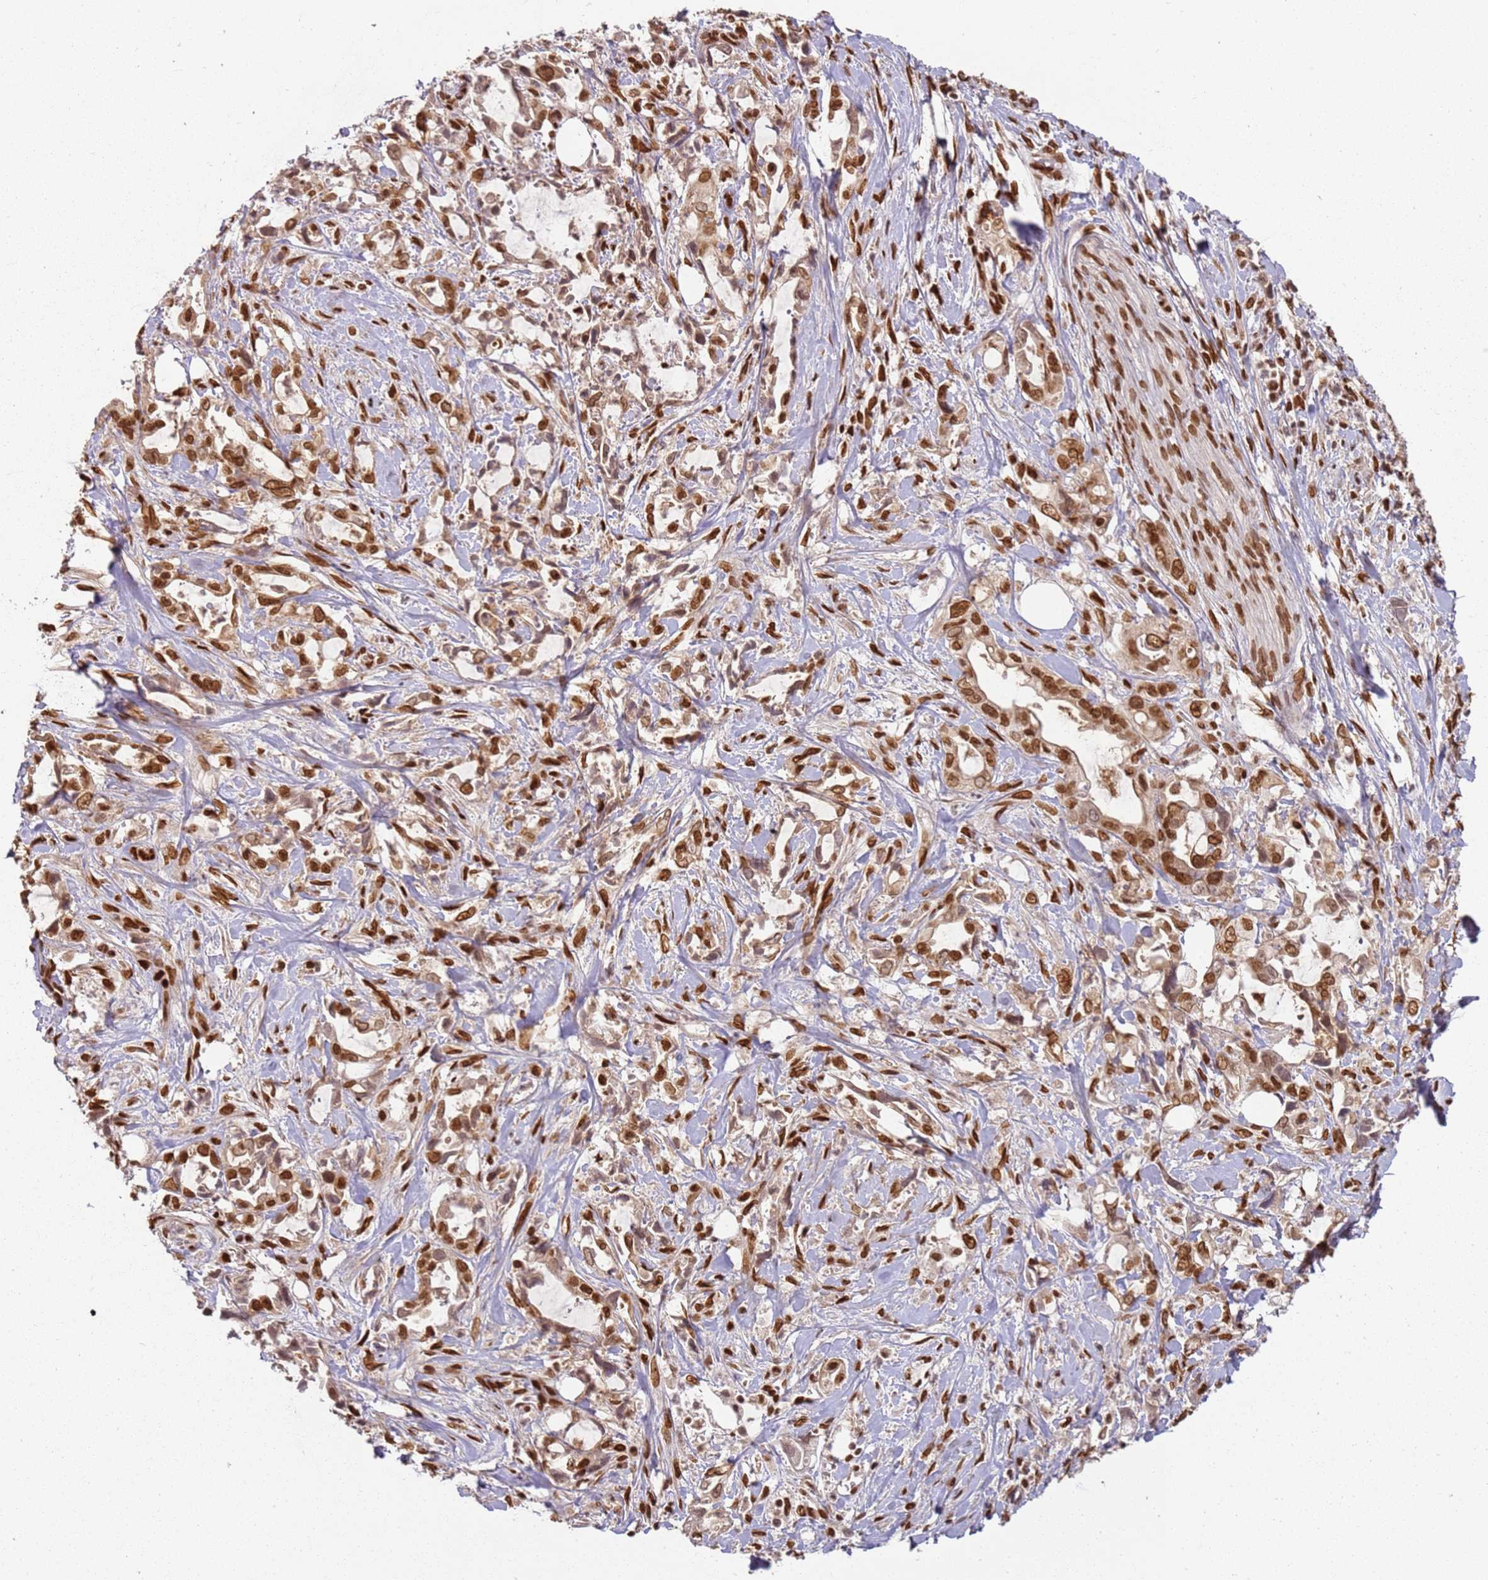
{"staining": {"intensity": "strong", "quantity": ">75%", "location": "nuclear"}, "tissue": "pancreatic cancer", "cell_type": "Tumor cells", "image_type": "cancer", "snomed": [{"axis": "morphology", "description": "Adenocarcinoma, NOS"}, {"axis": "topography", "description": "Pancreas"}], "caption": "Protein expression by immunohistochemistry exhibits strong nuclear expression in about >75% of tumor cells in adenocarcinoma (pancreatic).", "gene": "TENT4A", "patient": {"sex": "female", "age": 61}}